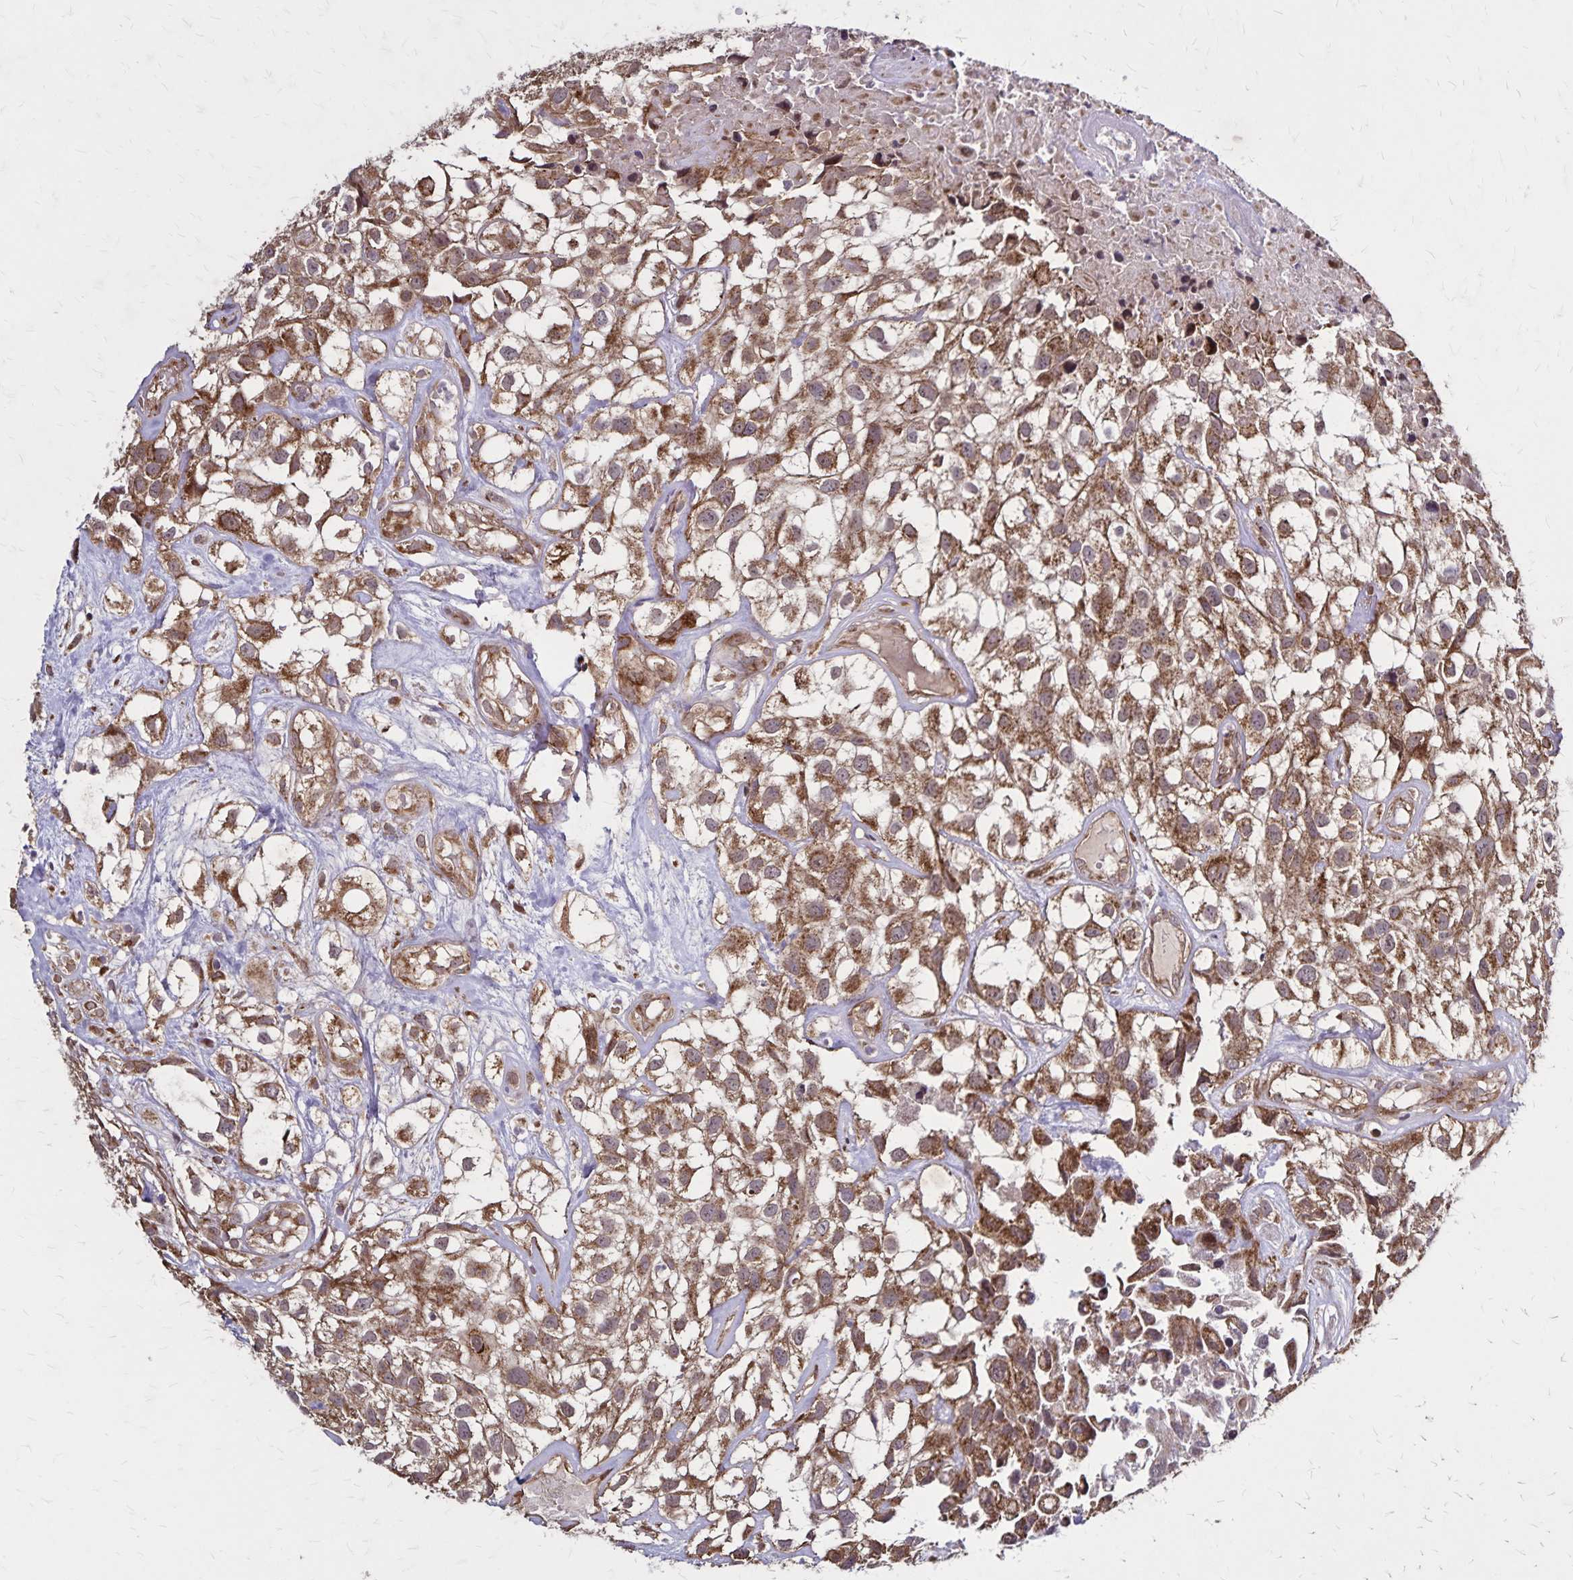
{"staining": {"intensity": "moderate", "quantity": ">75%", "location": "cytoplasmic/membranous"}, "tissue": "urothelial cancer", "cell_type": "Tumor cells", "image_type": "cancer", "snomed": [{"axis": "morphology", "description": "Urothelial carcinoma, High grade"}, {"axis": "topography", "description": "Urinary bladder"}], "caption": "This is an image of immunohistochemistry (IHC) staining of urothelial cancer, which shows moderate expression in the cytoplasmic/membranous of tumor cells.", "gene": "NFS1", "patient": {"sex": "male", "age": 56}}